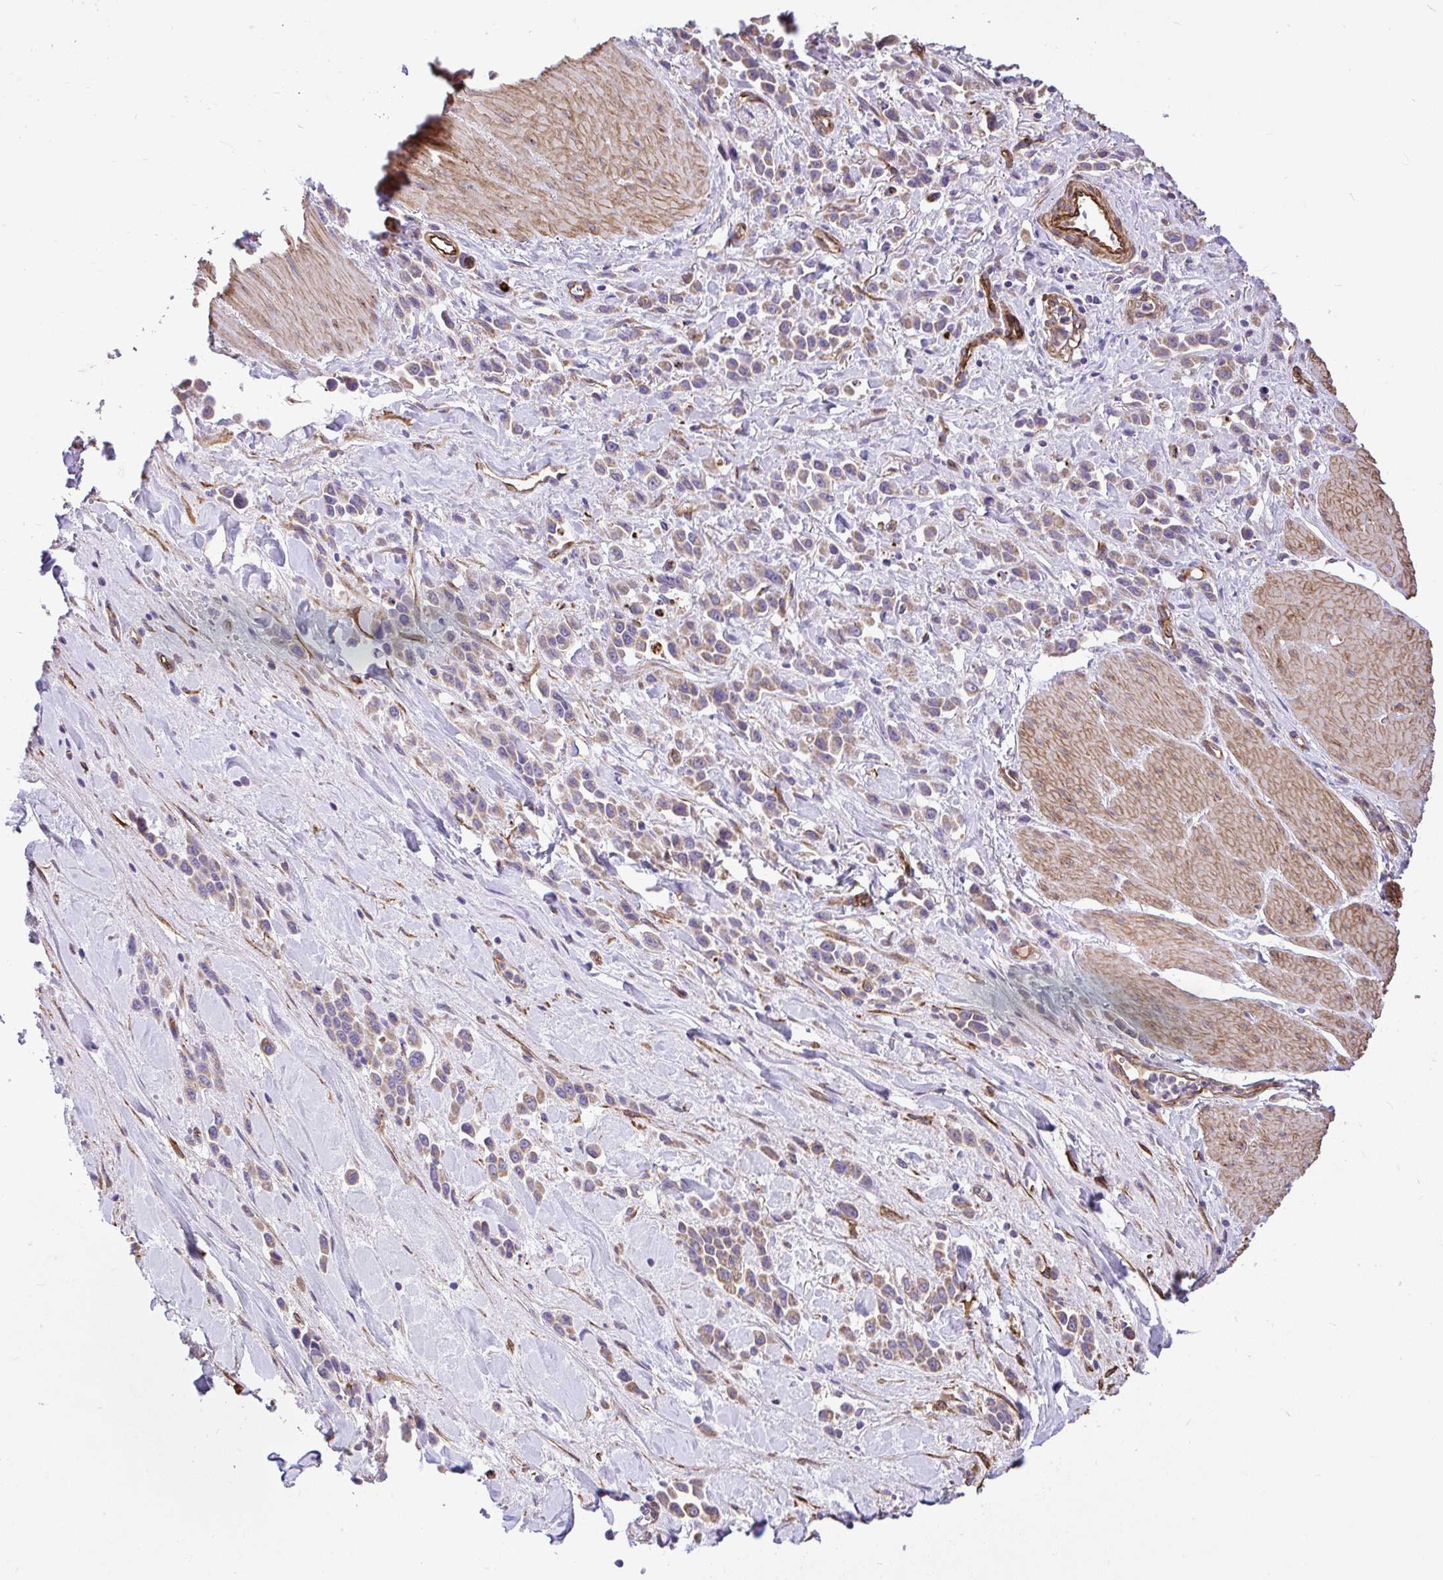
{"staining": {"intensity": "weak", "quantity": ">75%", "location": "cytoplasmic/membranous"}, "tissue": "stomach cancer", "cell_type": "Tumor cells", "image_type": "cancer", "snomed": [{"axis": "morphology", "description": "Adenocarcinoma, NOS"}, {"axis": "topography", "description": "Stomach"}], "caption": "Stomach cancer was stained to show a protein in brown. There is low levels of weak cytoplasmic/membranous staining in about >75% of tumor cells. The protein is shown in brown color, while the nuclei are stained blue.", "gene": "PTPRK", "patient": {"sex": "male", "age": 47}}